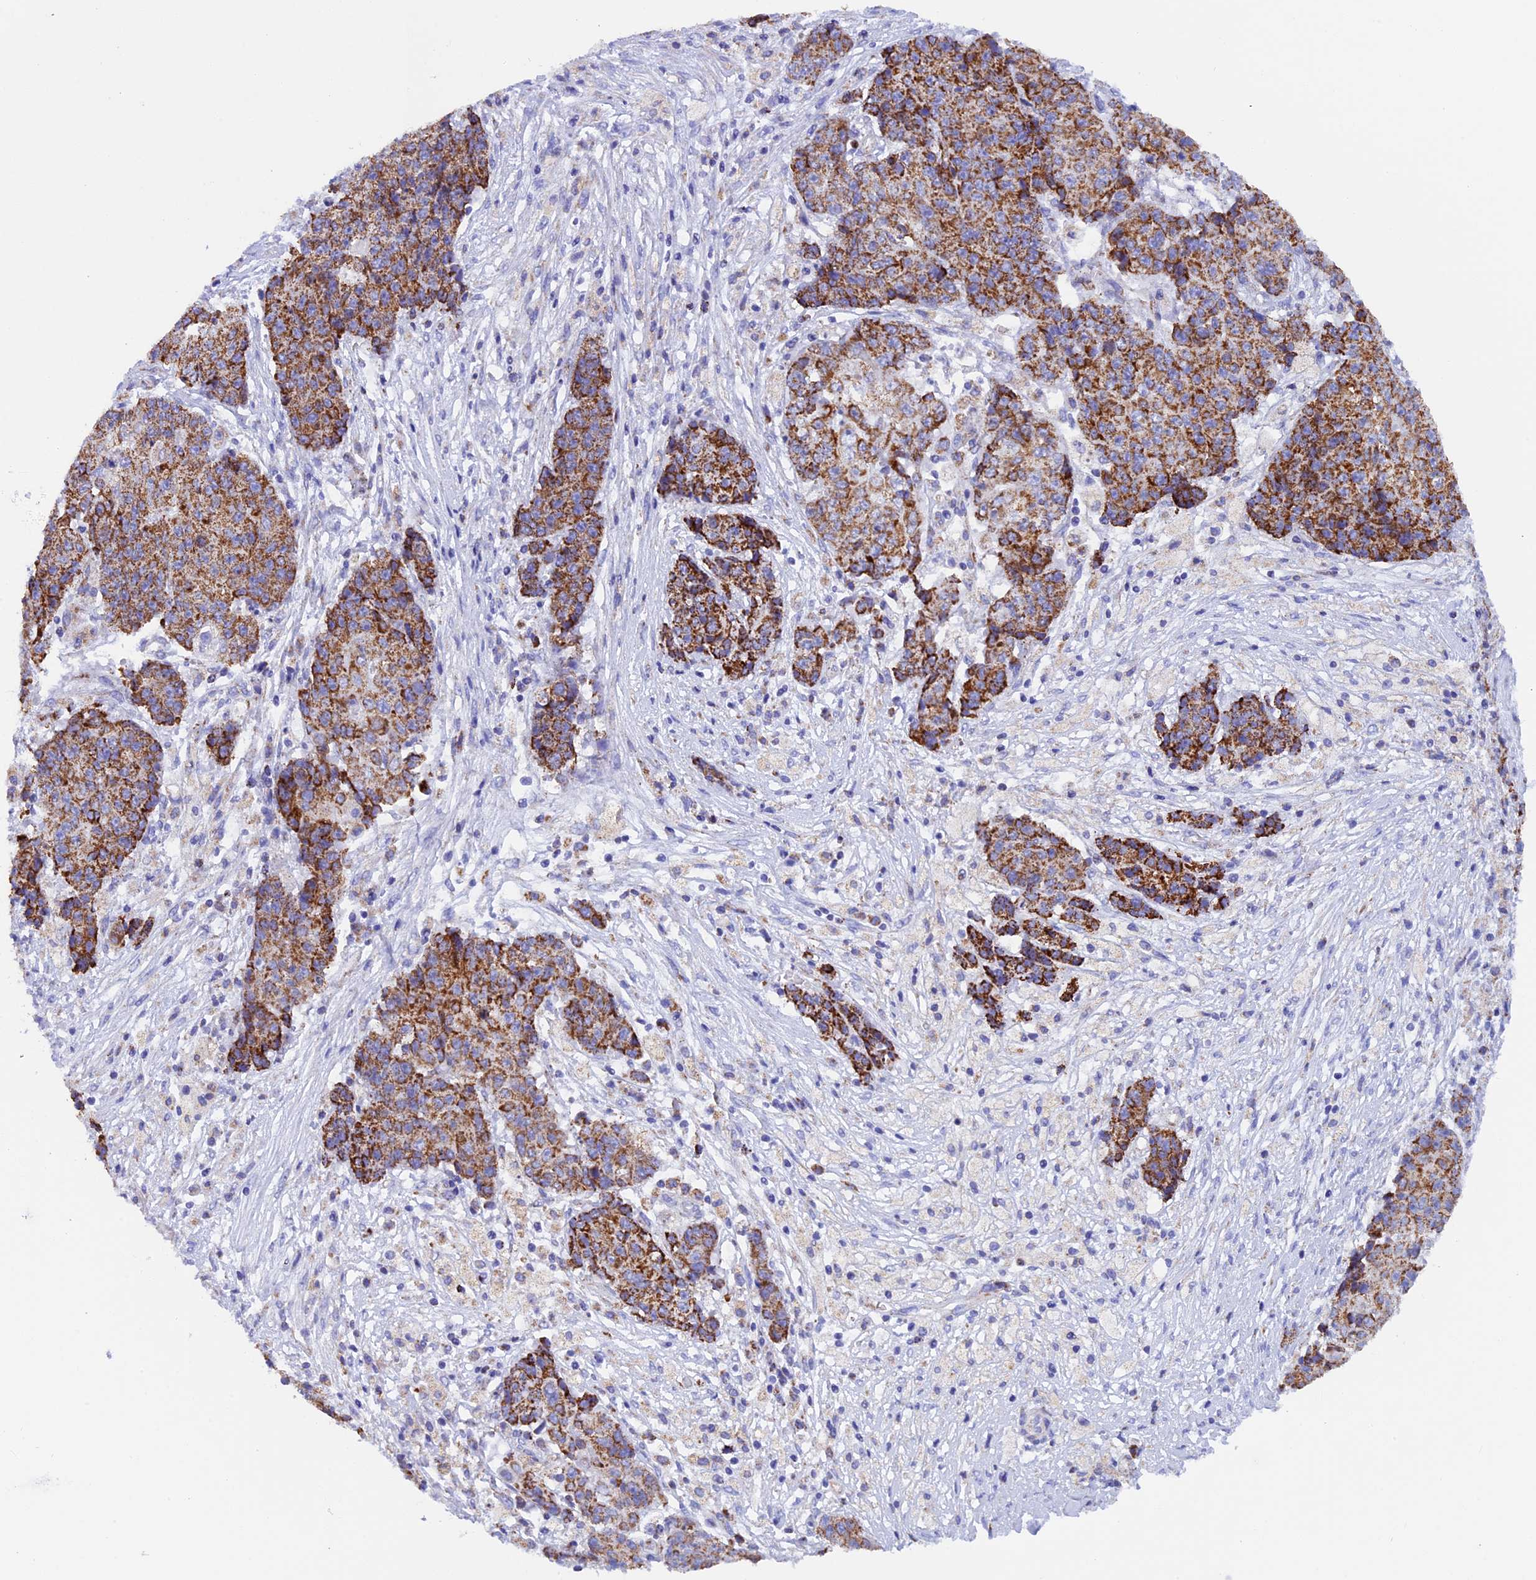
{"staining": {"intensity": "strong", "quantity": ">75%", "location": "cytoplasmic/membranous"}, "tissue": "ovarian cancer", "cell_type": "Tumor cells", "image_type": "cancer", "snomed": [{"axis": "morphology", "description": "Carcinoma, endometroid"}, {"axis": "topography", "description": "Ovary"}], "caption": "Immunohistochemical staining of human ovarian endometroid carcinoma demonstrates strong cytoplasmic/membranous protein expression in approximately >75% of tumor cells.", "gene": "SLC8B1", "patient": {"sex": "female", "age": 42}}